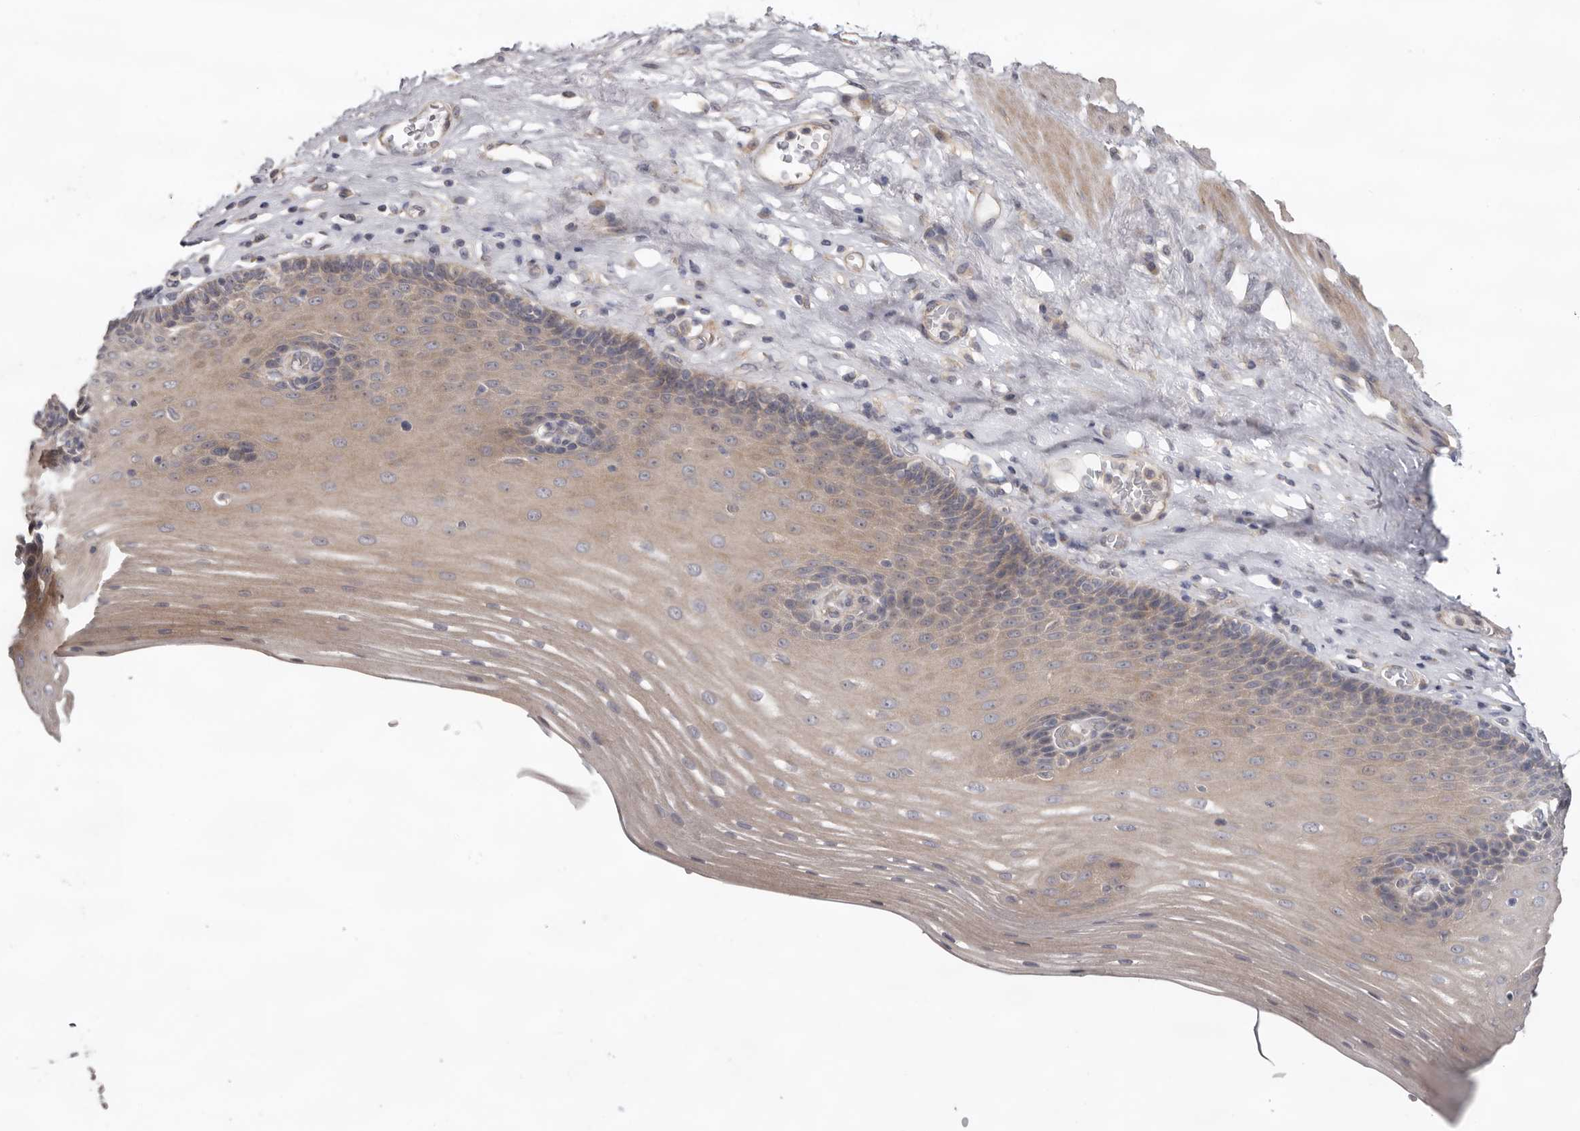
{"staining": {"intensity": "weak", "quantity": "25%-75%", "location": "cytoplasmic/membranous"}, "tissue": "esophagus", "cell_type": "Squamous epithelial cells", "image_type": "normal", "snomed": [{"axis": "morphology", "description": "Normal tissue, NOS"}, {"axis": "topography", "description": "Esophagus"}], "caption": "IHC staining of unremarkable esophagus, which reveals low levels of weak cytoplasmic/membranous positivity in approximately 25%-75% of squamous epithelial cells indicating weak cytoplasmic/membranous protein expression. The staining was performed using DAB (3,3'-diaminobenzidine) (brown) for protein detection and nuclei were counterstained in hematoxylin (blue).", "gene": "HINT3", "patient": {"sex": "male", "age": 62}}